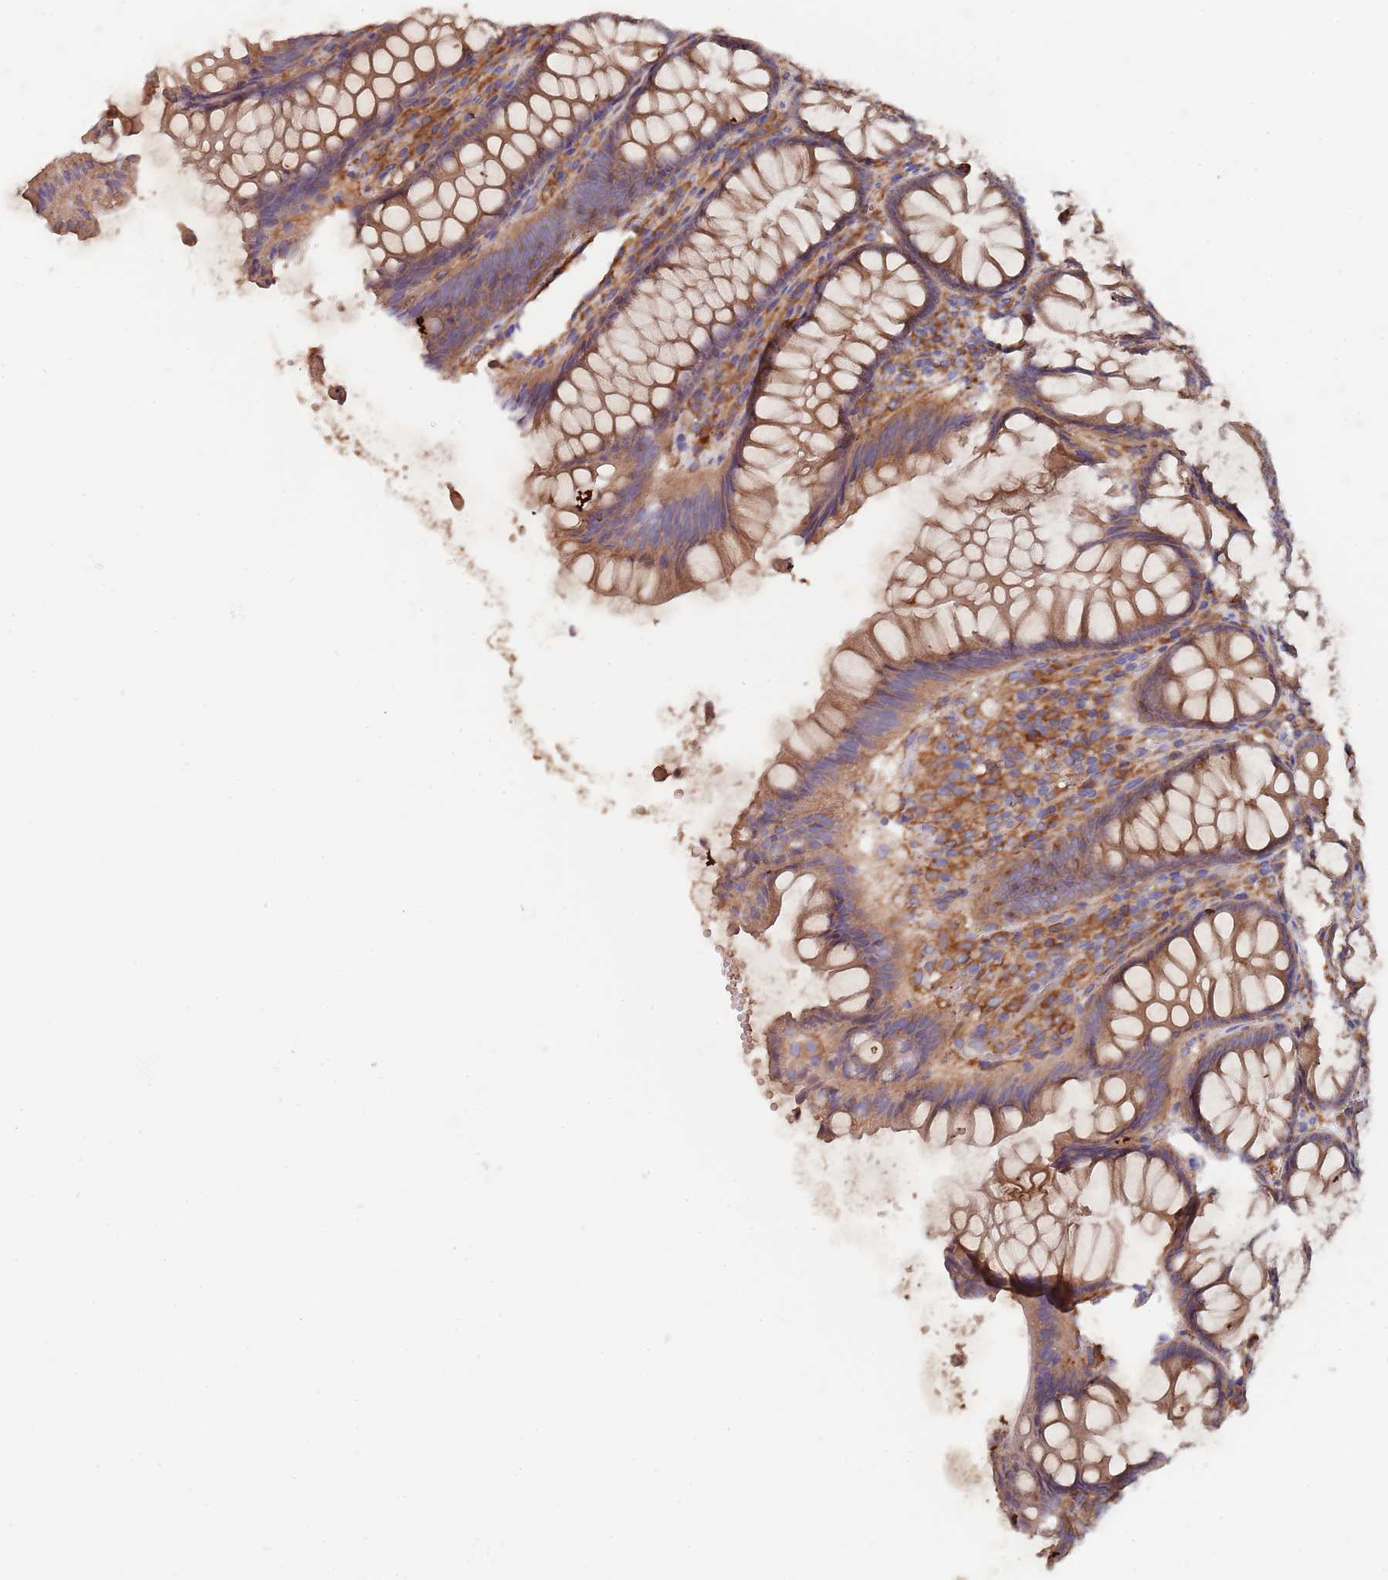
{"staining": {"intensity": "moderate", "quantity": ">75%", "location": "cytoplasmic/membranous"}, "tissue": "colon", "cell_type": "Endothelial cells", "image_type": "normal", "snomed": [{"axis": "morphology", "description": "Normal tissue, NOS"}, {"axis": "topography", "description": "Colon"}], "caption": "IHC (DAB (3,3'-diaminobenzidine)) staining of normal colon demonstrates moderate cytoplasmic/membranous protein positivity in about >75% of endothelial cells.", "gene": "DCUN1D3", "patient": {"sex": "female", "age": 79}}